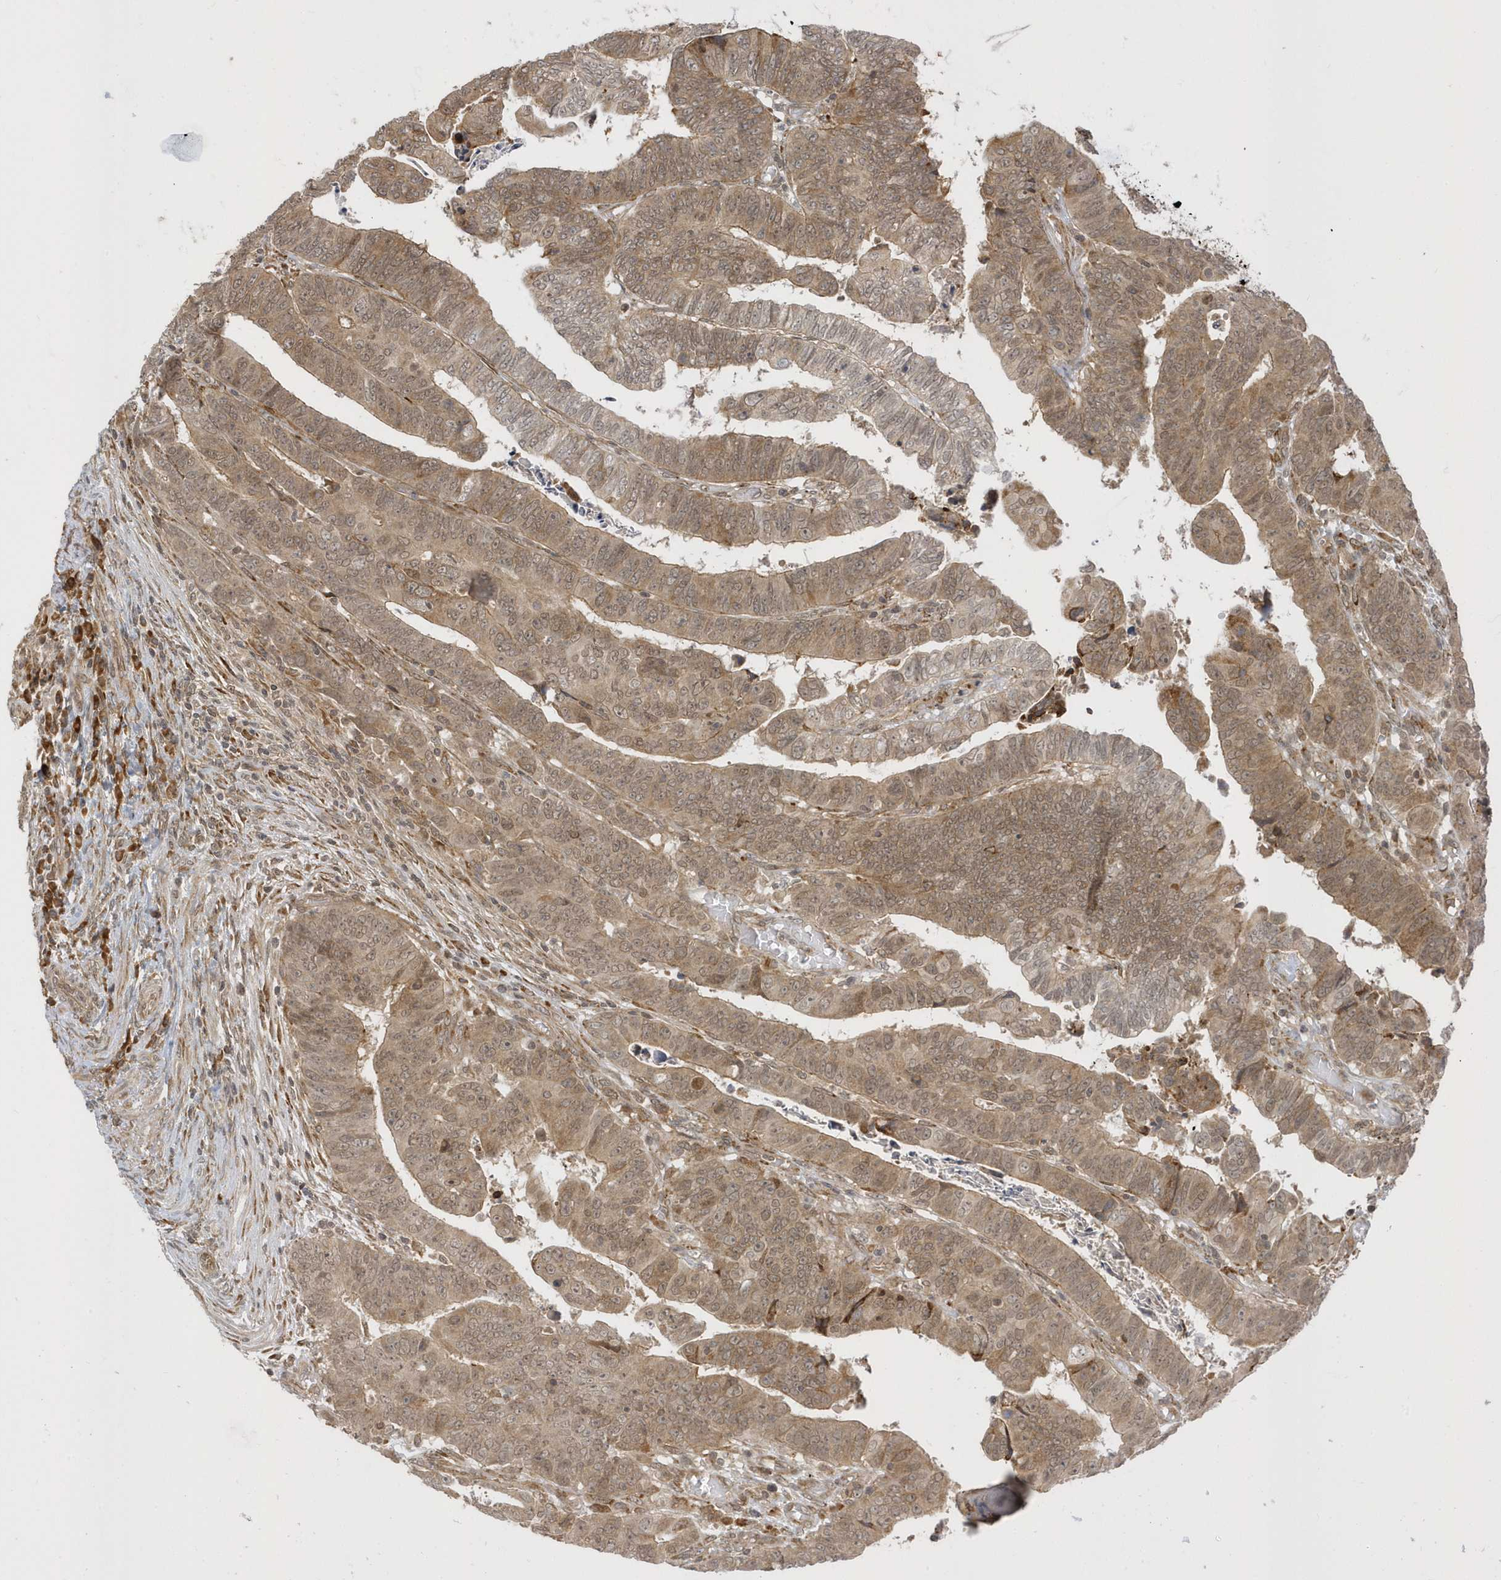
{"staining": {"intensity": "moderate", "quantity": ">75%", "location": "cytoplasmic/membranous,nuclear"}, "tissue": "colorectal cancer", "cell_type": "Tumor cells", "image_type": "cancer", "snomed": [{"axis": "morphology", "description": "Normal tissue, NOS"}, {"axis": "morphology", "description": "Adenocarcinoma, NOS"}, {"axis": "topography", "description": "Rectum"}], "caption": "This photomicrograph reveals IHC staining of colorectal cancer, with medium moderate cytoplasmic/membranous and nuclear positivity in approximately >75% of tumor cells.", "gene": "METTL21A", "patient": {"sex": "female", "age": 65}}